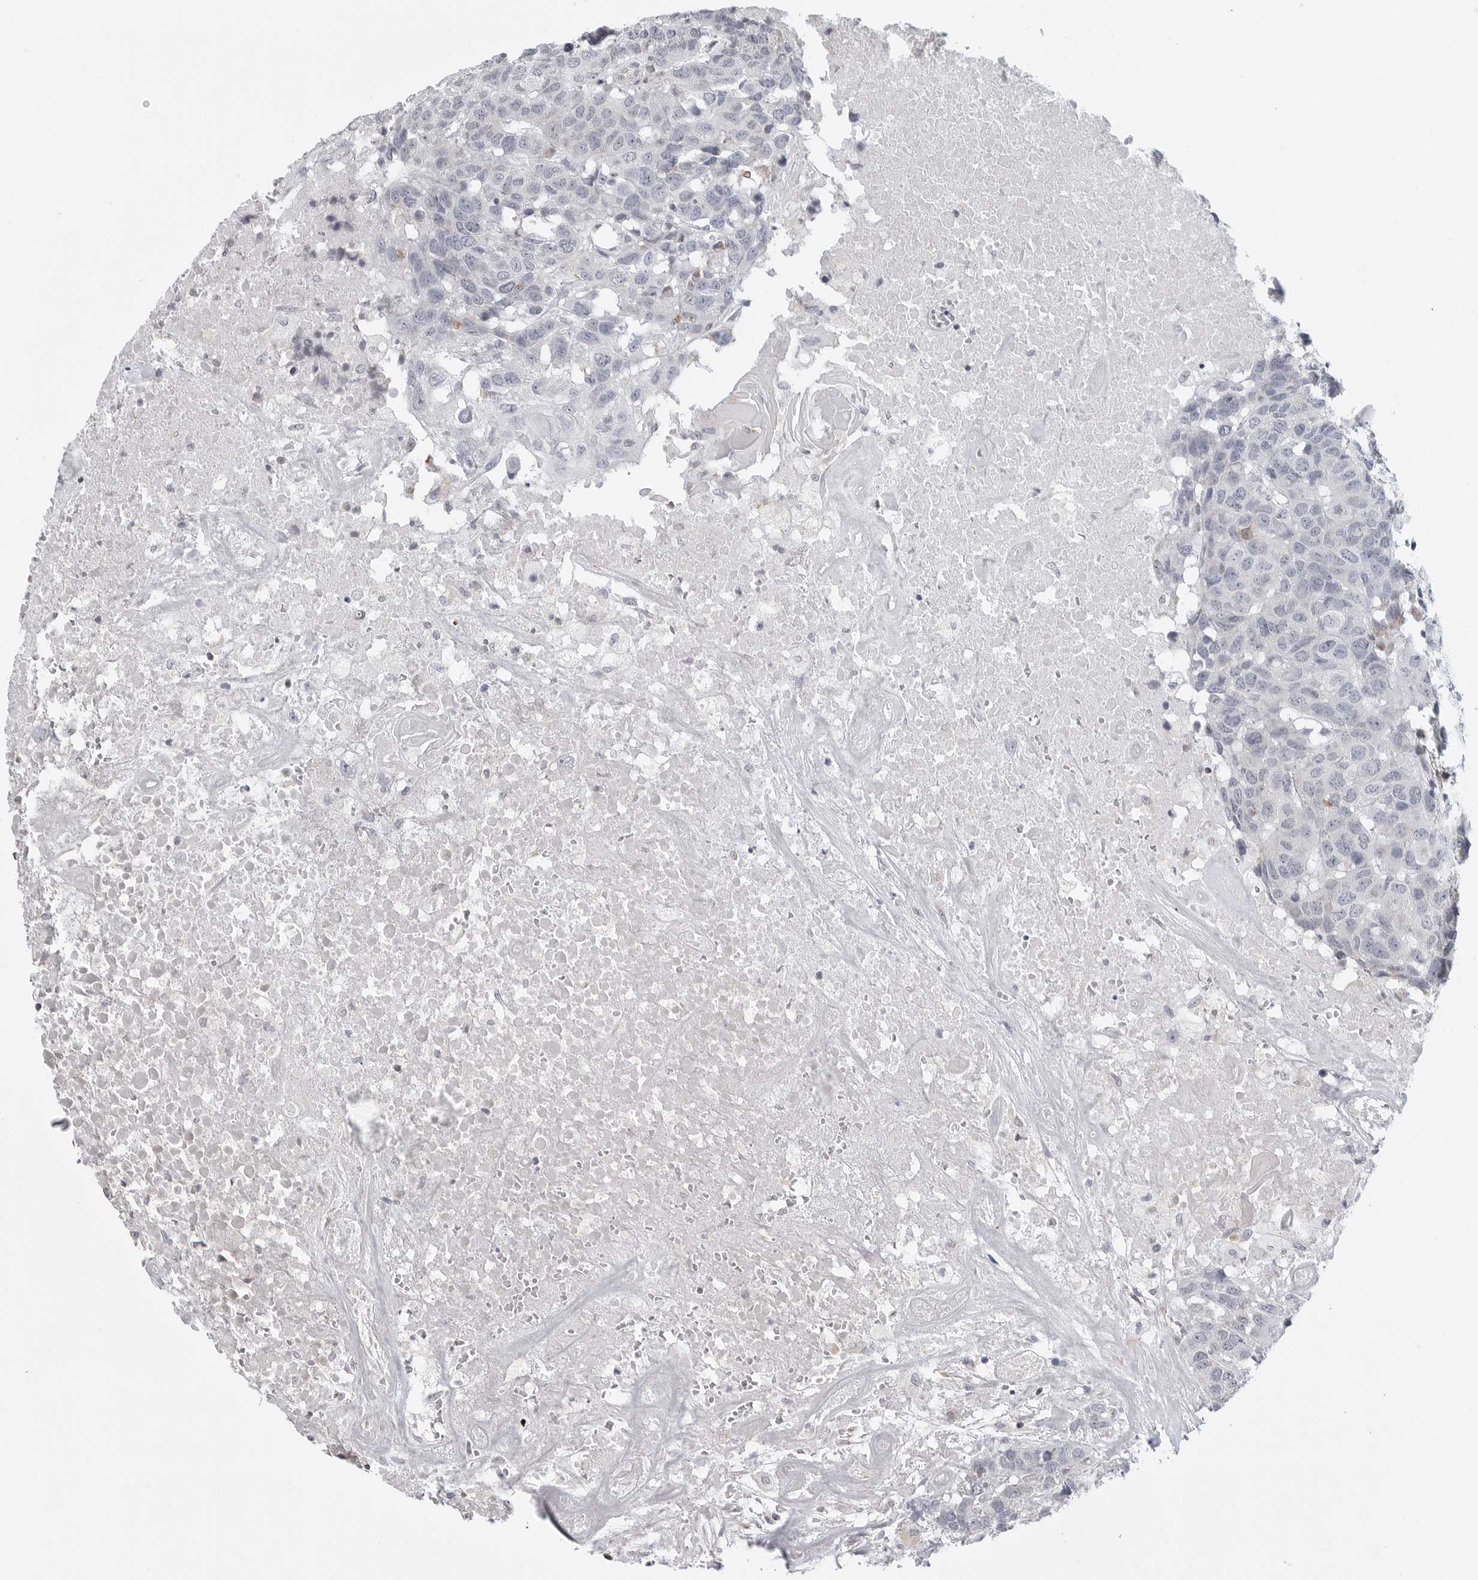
{"staining": {"intensity": "negative", "quantity": "none", "location": "none"}, "tissue": "head and neck cancer", "cell_type": "Tumor cells", "image_type": "cancer", "snomed": [{"axis": "morphology", "description": "Squamous cell carcinoma, NOS"}, {"axis": "topography", "description": "Head-Neck"}], "caption": "A high-resolution micrograph shows immunohistochemistry (IHC) staining of head and neck cancer, which shows no significant staining in tumor cells. (IHC, brightfield microscopy, high magnification).", "gene": "MAP7D1", "patient": {"sex": "male", "age": 66}}